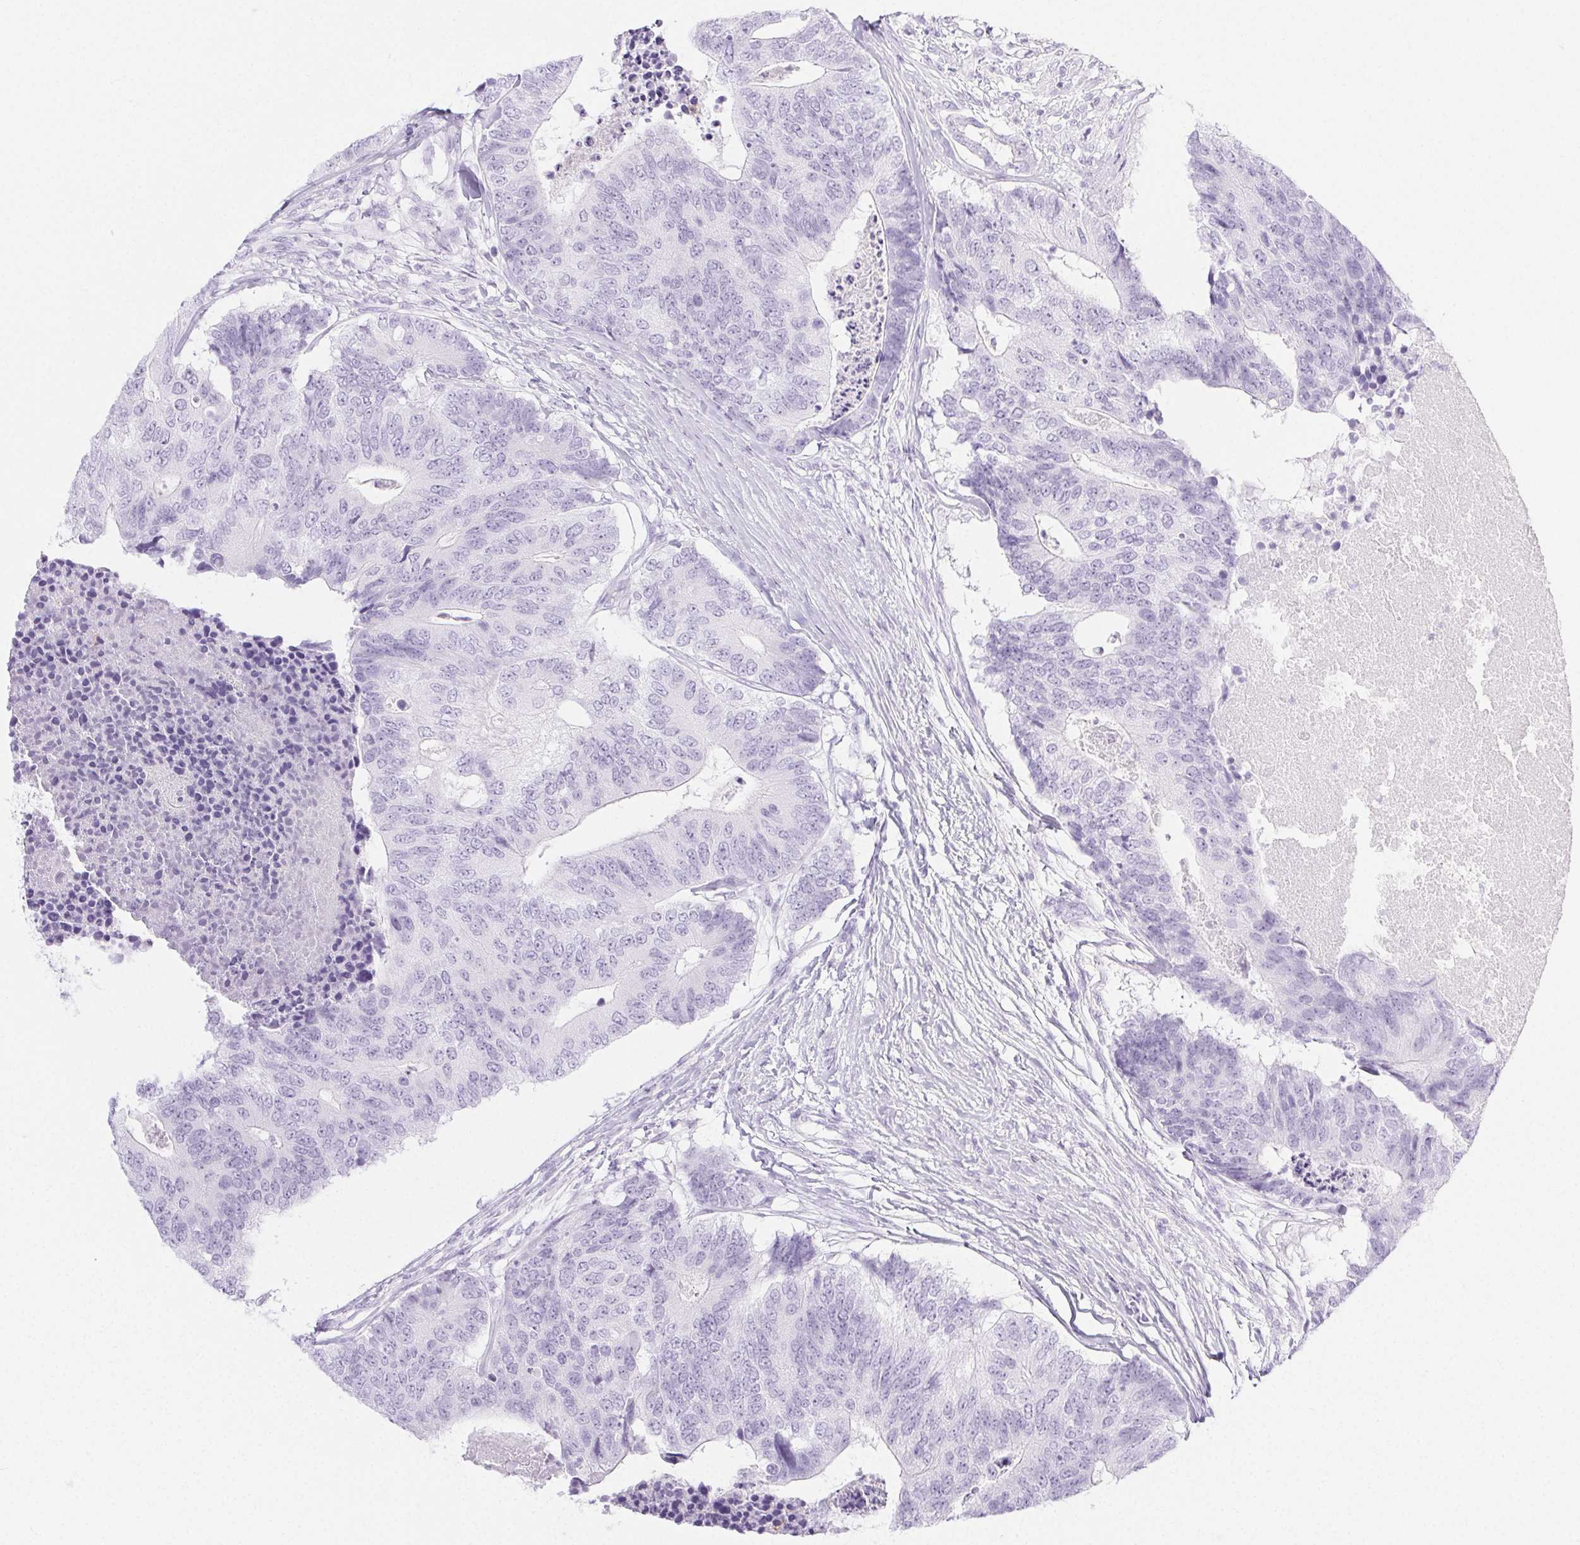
{"staining": {"intensity": "negative", "quantity": "none", "location": "none"}, "tissue": "colorectal cancer", "cell_type": "Tumor cells", "image_type": "cancer", "snomed": [{"axis": "morphology", "description": "Adenocarcinoma, NOS"}, {"axis": "topography", "description": "Colon"}], "caption": "An IHC histopathology image of adenocarcinoma (colorectal) is shown. There is no staining in tumor cells of adenocarcinoma (colorectal).", "gene": "PI3", "patient": {"sex": "female", "age": 67}}